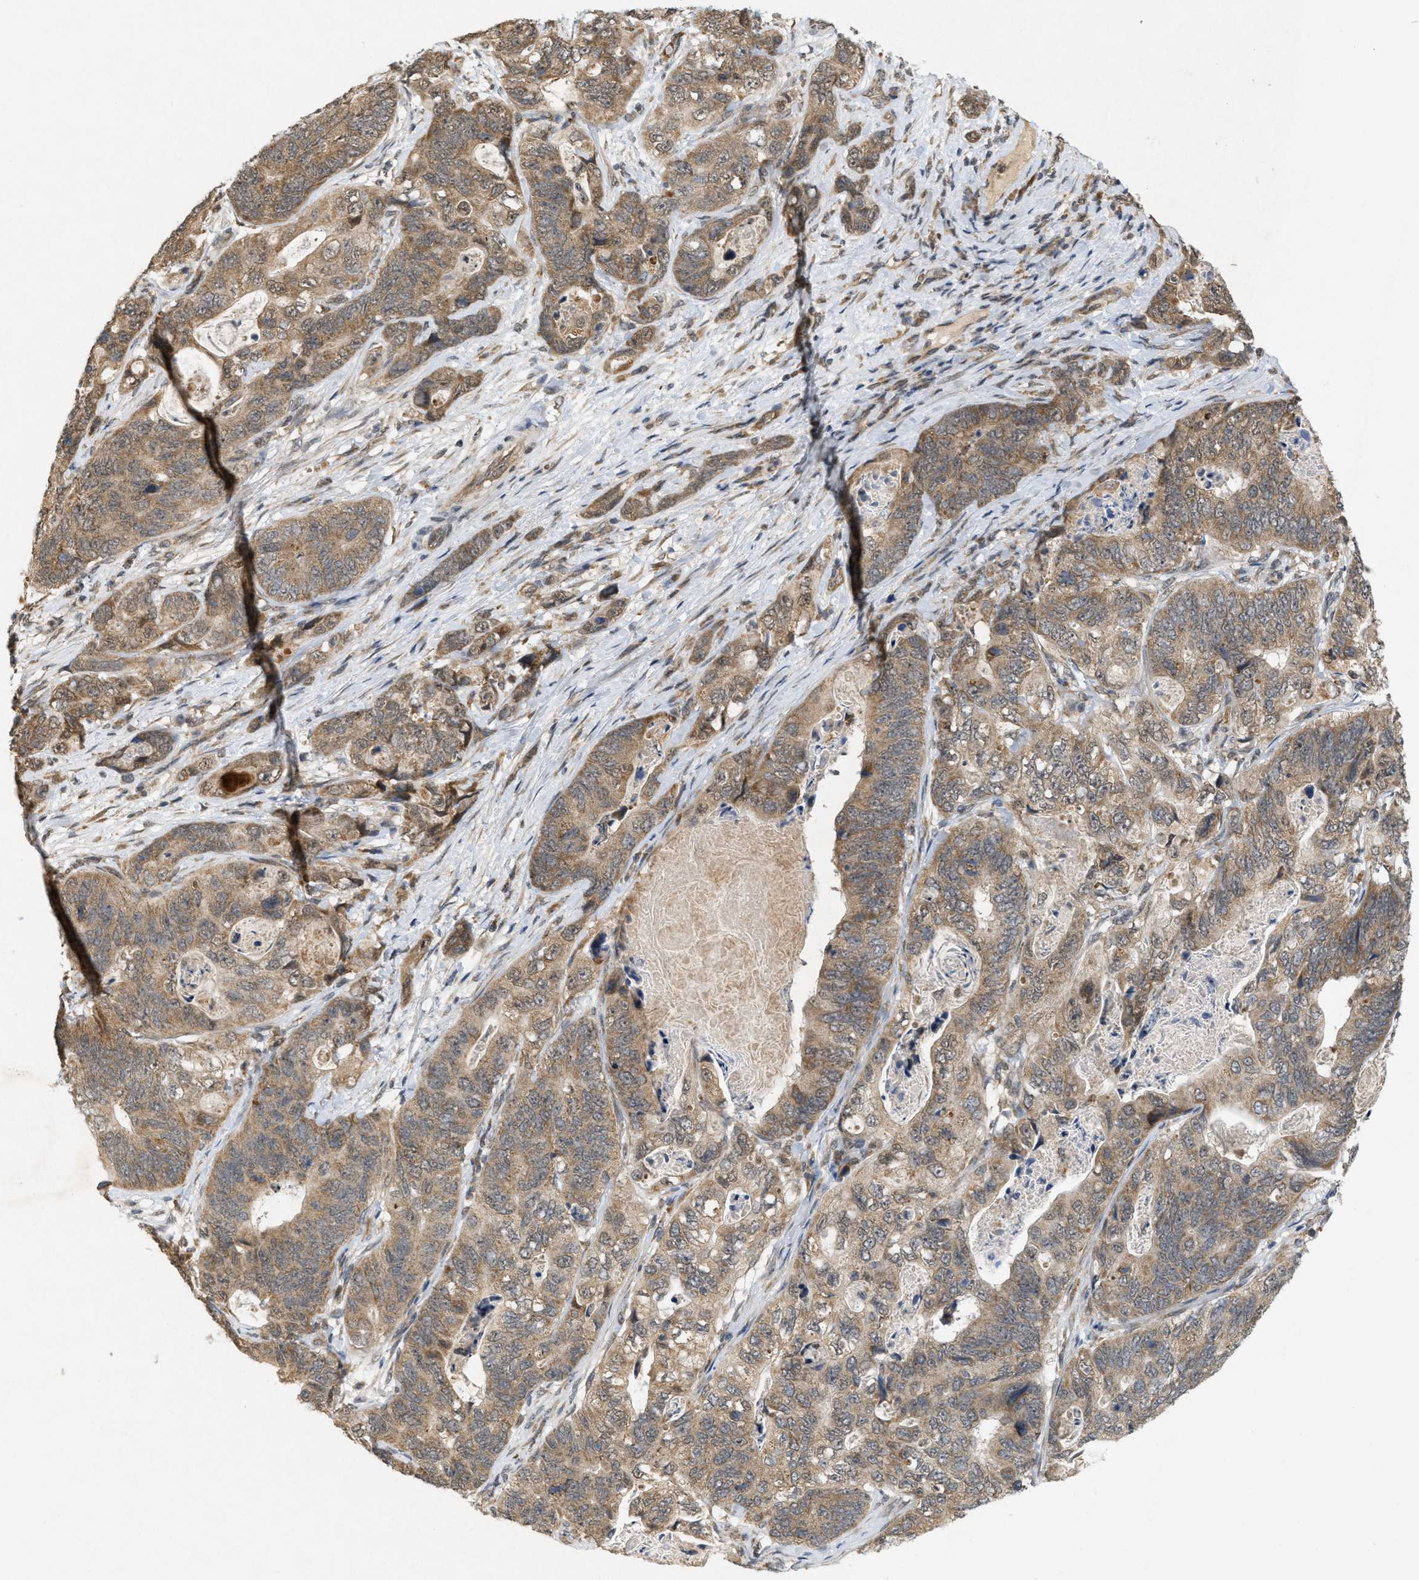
{"staining": {"intensity": "moderate", "quantity": ">75%", "location": "cytoplasmic/membranous"}, "tissue": "stomach cancer", "cell_type": "Tumor cells", "image_type": "cancer", "snomed": [{"axis": "morphology", "description": "Adenocarcinoma, NOS"}, {"axis": "topography", "description": "Stomach"}], "caption": "IHC micrograph of human stomach adenocarcinoma stained for a protein (brown), which shows medium levels of moderate cytoplasmic/membranous staining in about >75% of tumor cells.", "gene": "PRKD1", "patient": {"sex": "female", "age": 89}}